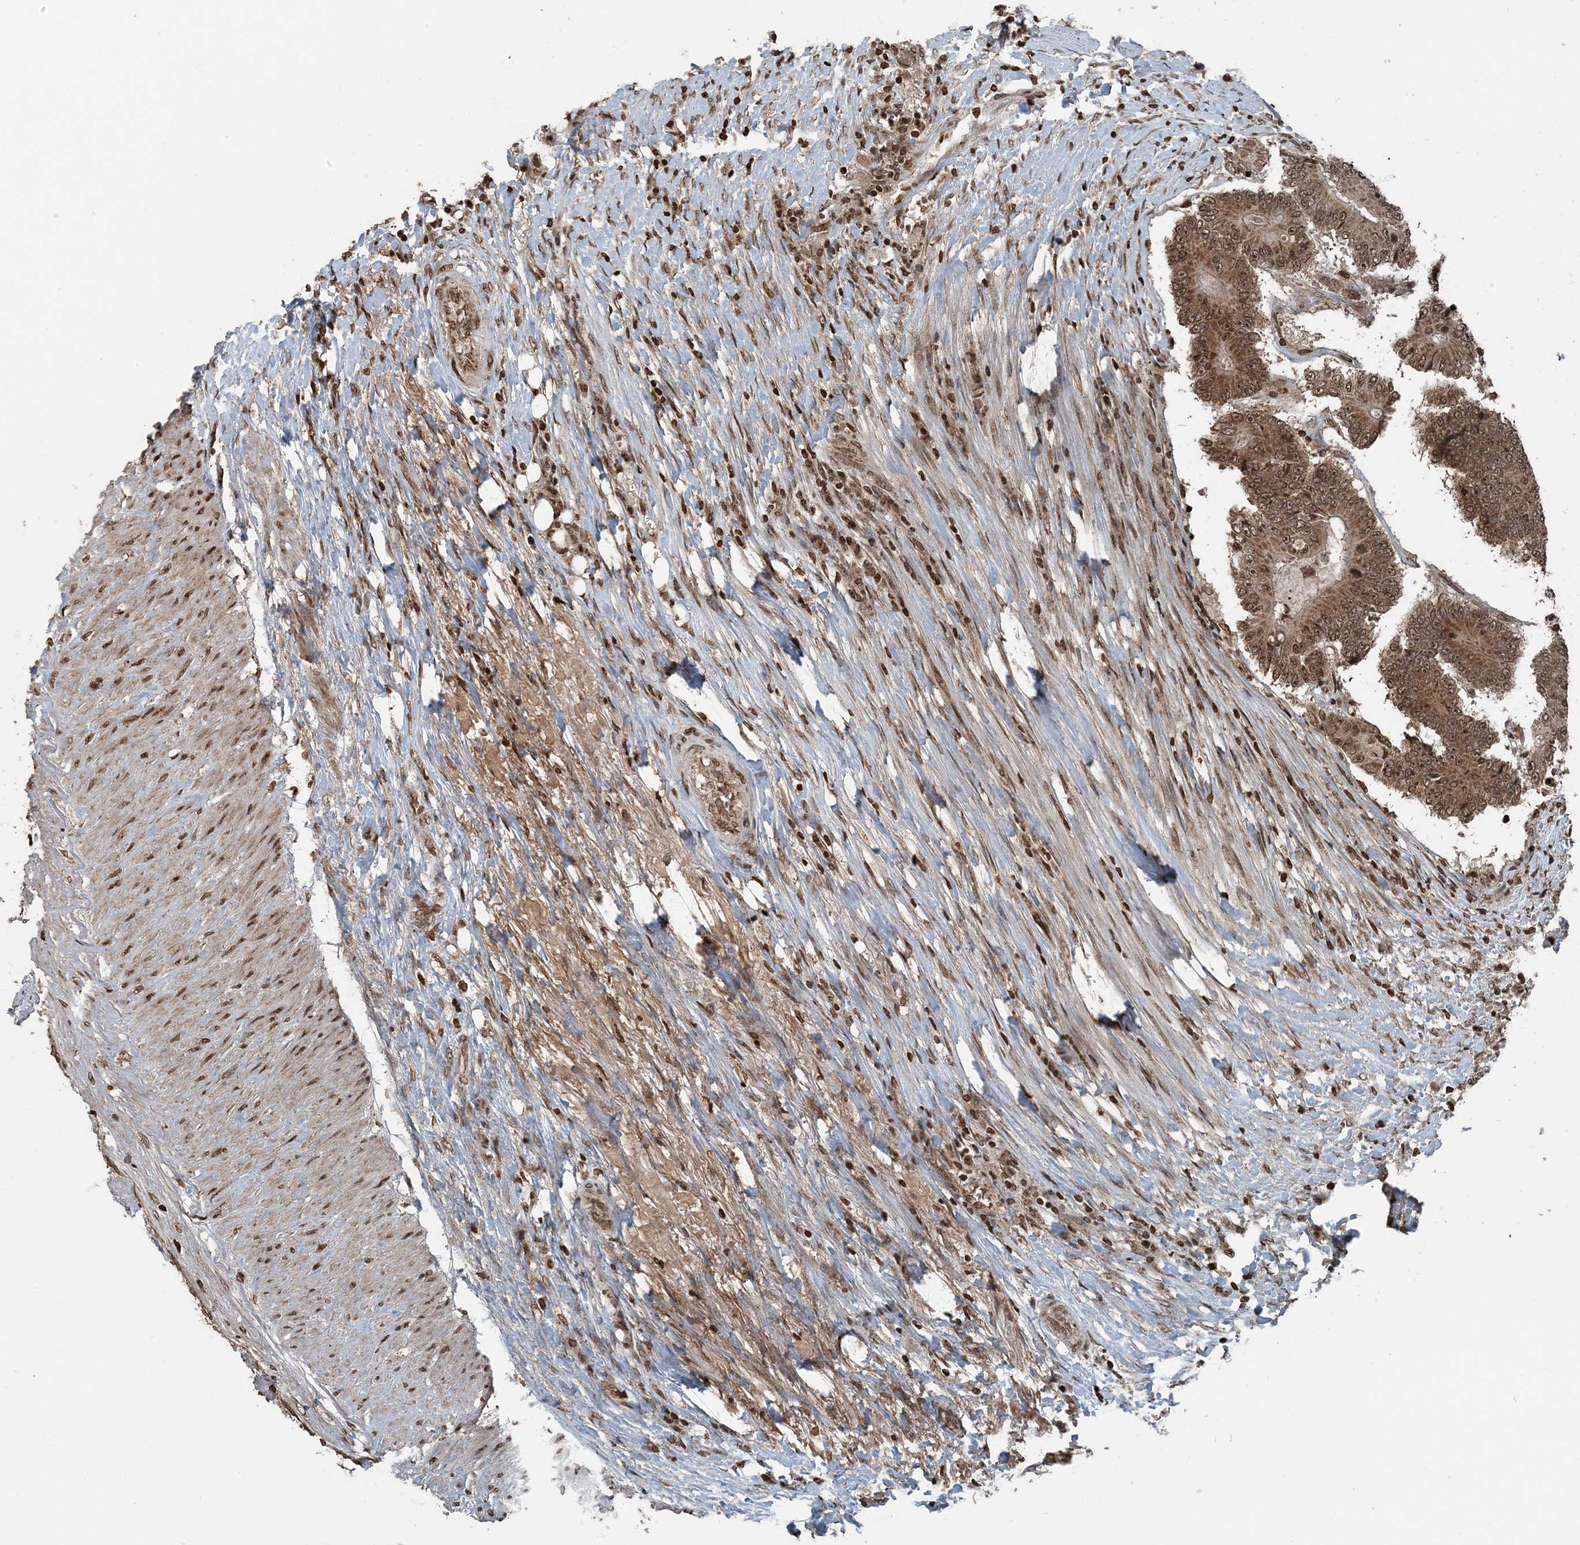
{"staining": {"intensity": "moderate", "quantity": ">75%", "location": "cytoplasmic/membranous,nuclear"}, "tissue": "colorectal cancer", "cell_type": "Tumor cells", "image_type": "cancer", "snomed": [{"axis": "morphology", "description": "Adenocarcinoma, NOS"}, {"axis": "topography", "description": "Colon"}], "caption": "Immunohistochemical staining of human adenocarcinoma (colorectal) demonstrates medium levels of moderate cytoplasmic/membranous and nuclear protein positivity in about >75% of tumor cells.", "gene": "ZFAND2B", "patient": {"sex": "male", "age": 83}}